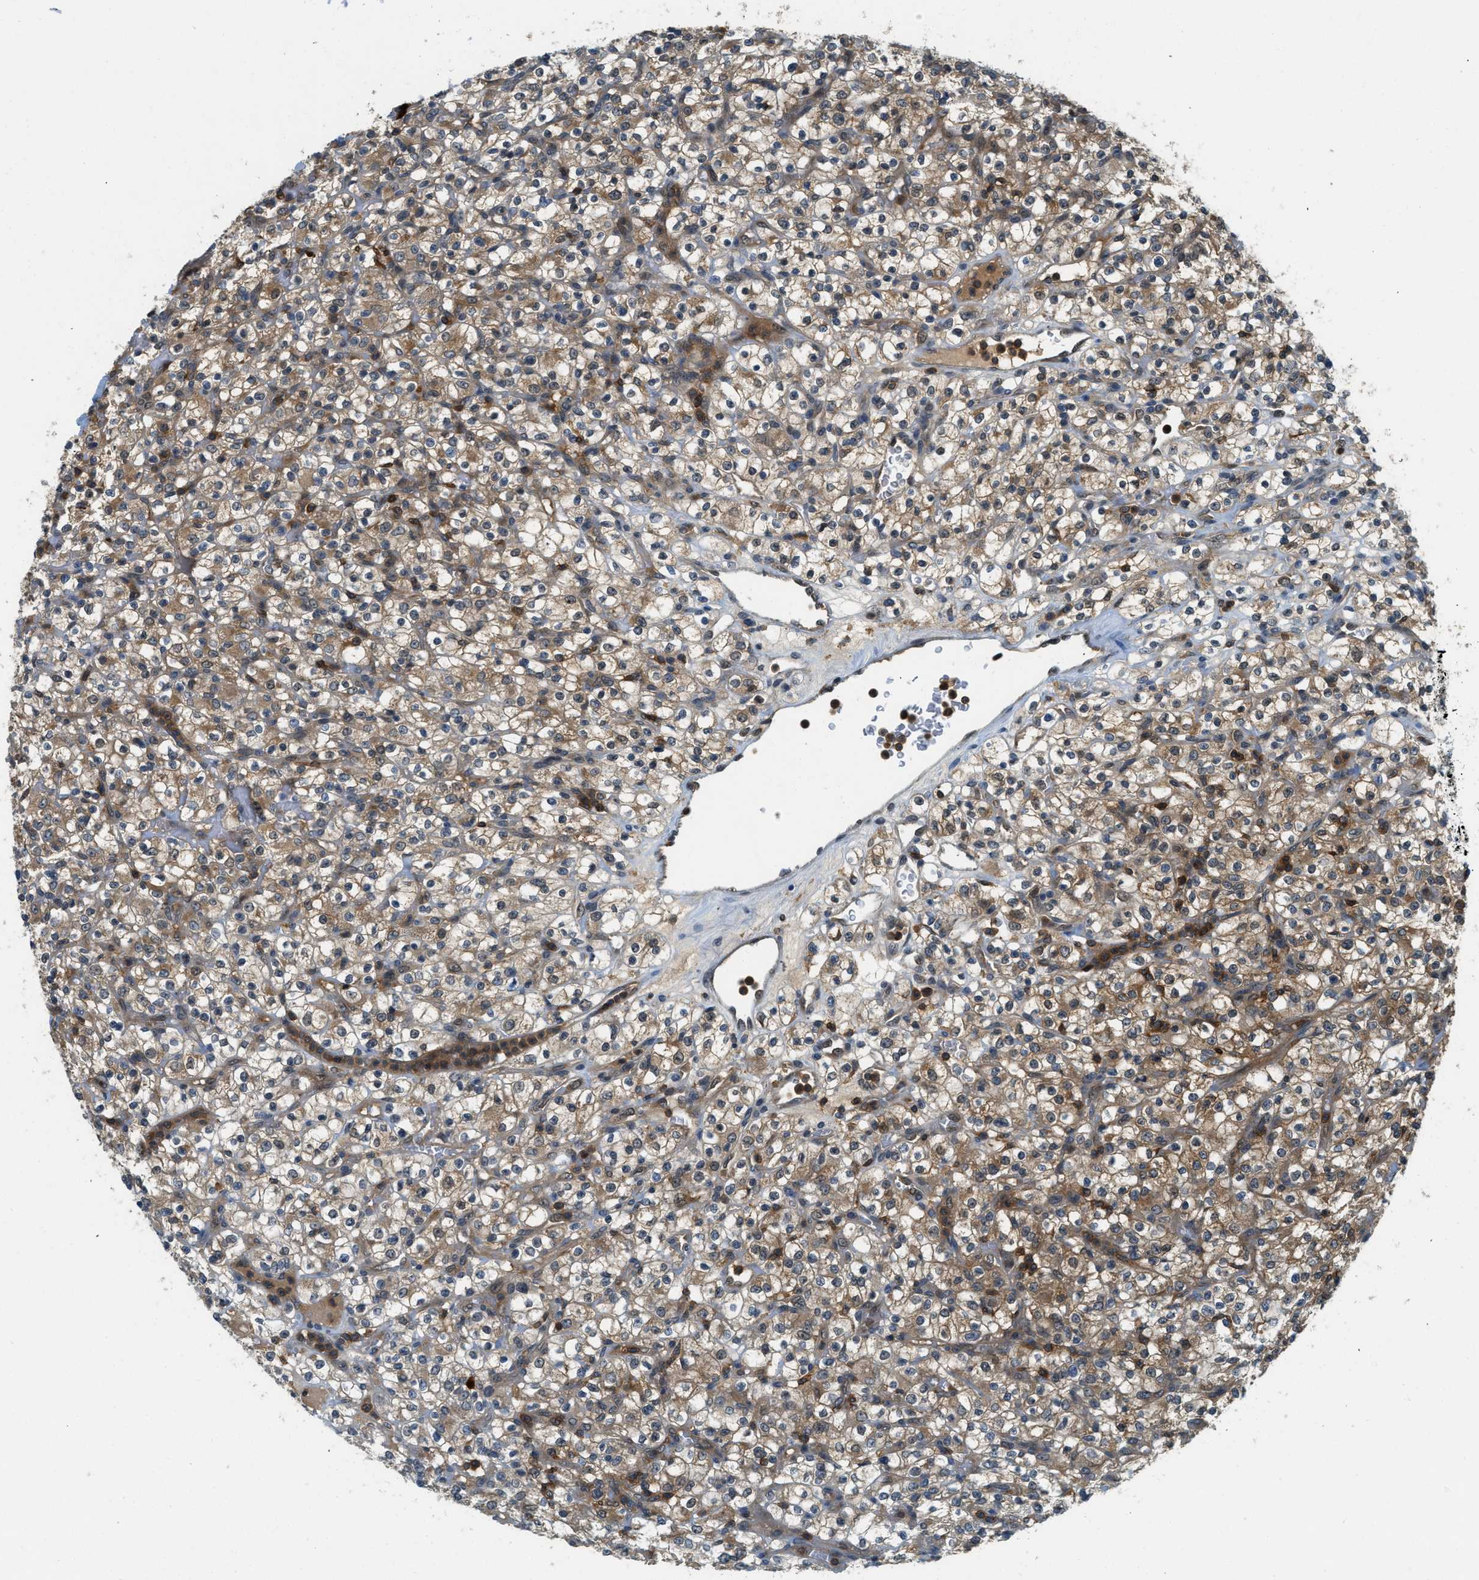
{"staining": {"intensity": "moderate", "quantity": ">75%", "location": "cytoplasmic/membranous"}, "tissue": "renal cancer", "cell_type": "Tumor cells", "image_type": "cancer", "snomed": [{"axis": "morphology", "description": "Normal tissue, NOS"}, {"axis": "morphology", "description": "Adenocarcinoma, NOS"}, {"axis": "topography", "description": "Kidney"}], "caption": "This is an image of IHC staining of renal cancer (adenocarcinoma), which shows moderate positivity in the cytoplasmic/membranous of tumor cells.", "gene": "GMPPB", "patient": {"sex": "female", "age": 72}}